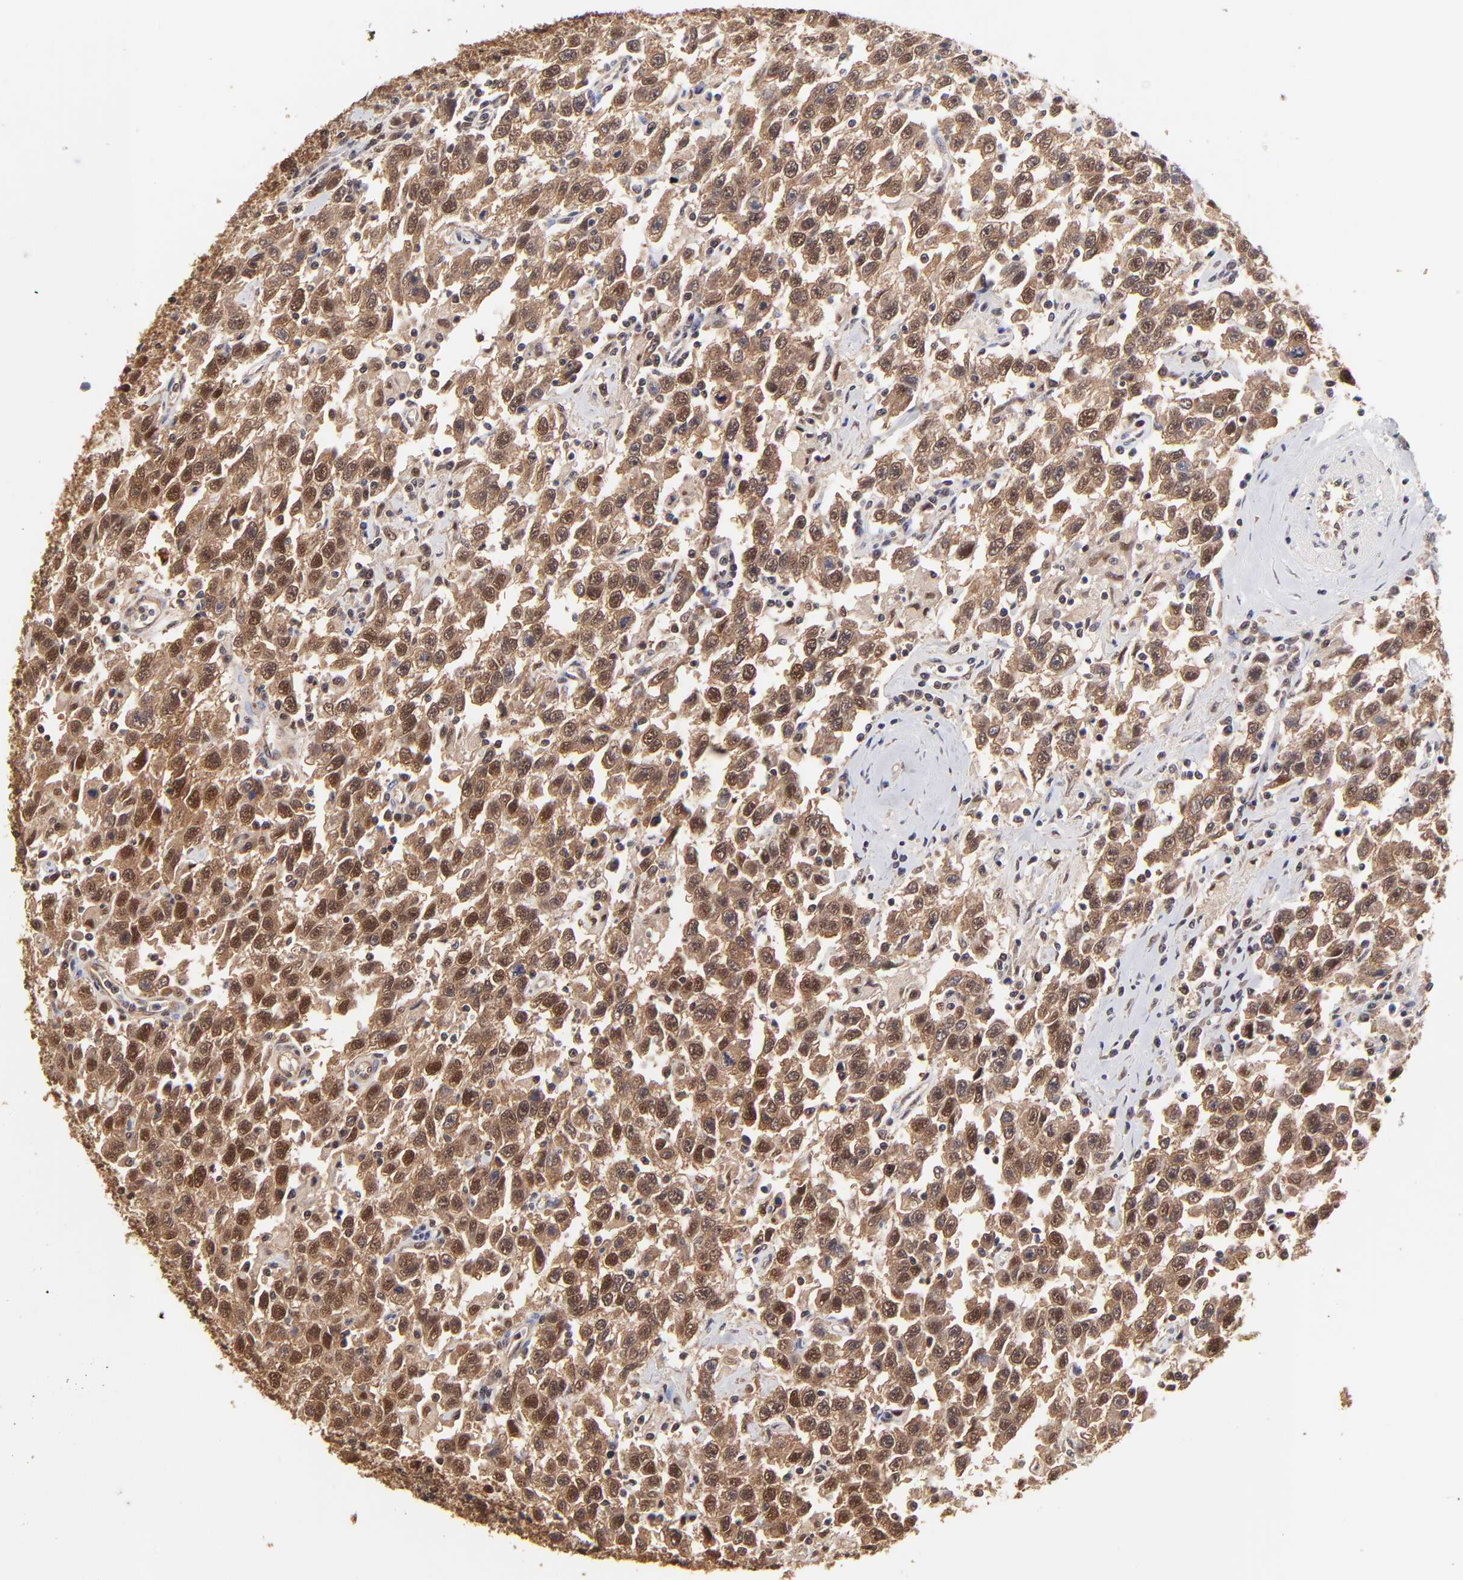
{"staining": {"intensity": "moderate", "quantity": "25%-75%", "location": "cytoplasmic/membranous,nuclear"}, "tissue": "testis cancer", "cell_type": "Tumor cells", "image_type": "cancer", "snomed": [{"axis": "morphology", "description": "Seminoma, NOS"}, {"axis": "topography", "description": "Testis"}], "caption": "Immunohistochemistry (IHC) staining of testis cancer (seminoma), which demonstrates medium levels of moderate cytoplasmic/membranous and nuclear staining in about 25%-75% of tumor cells indicating moderate cytoplasmic/membranous and nuclear protein expression. The staining was performed using DAB (3,3'-diaminobenzidine) (brown) for protein detection and nuclei were counterstained in hematoxylin (blue).", "gene": "PSMC4", "patient": {"sex": "male", "age": 41}}